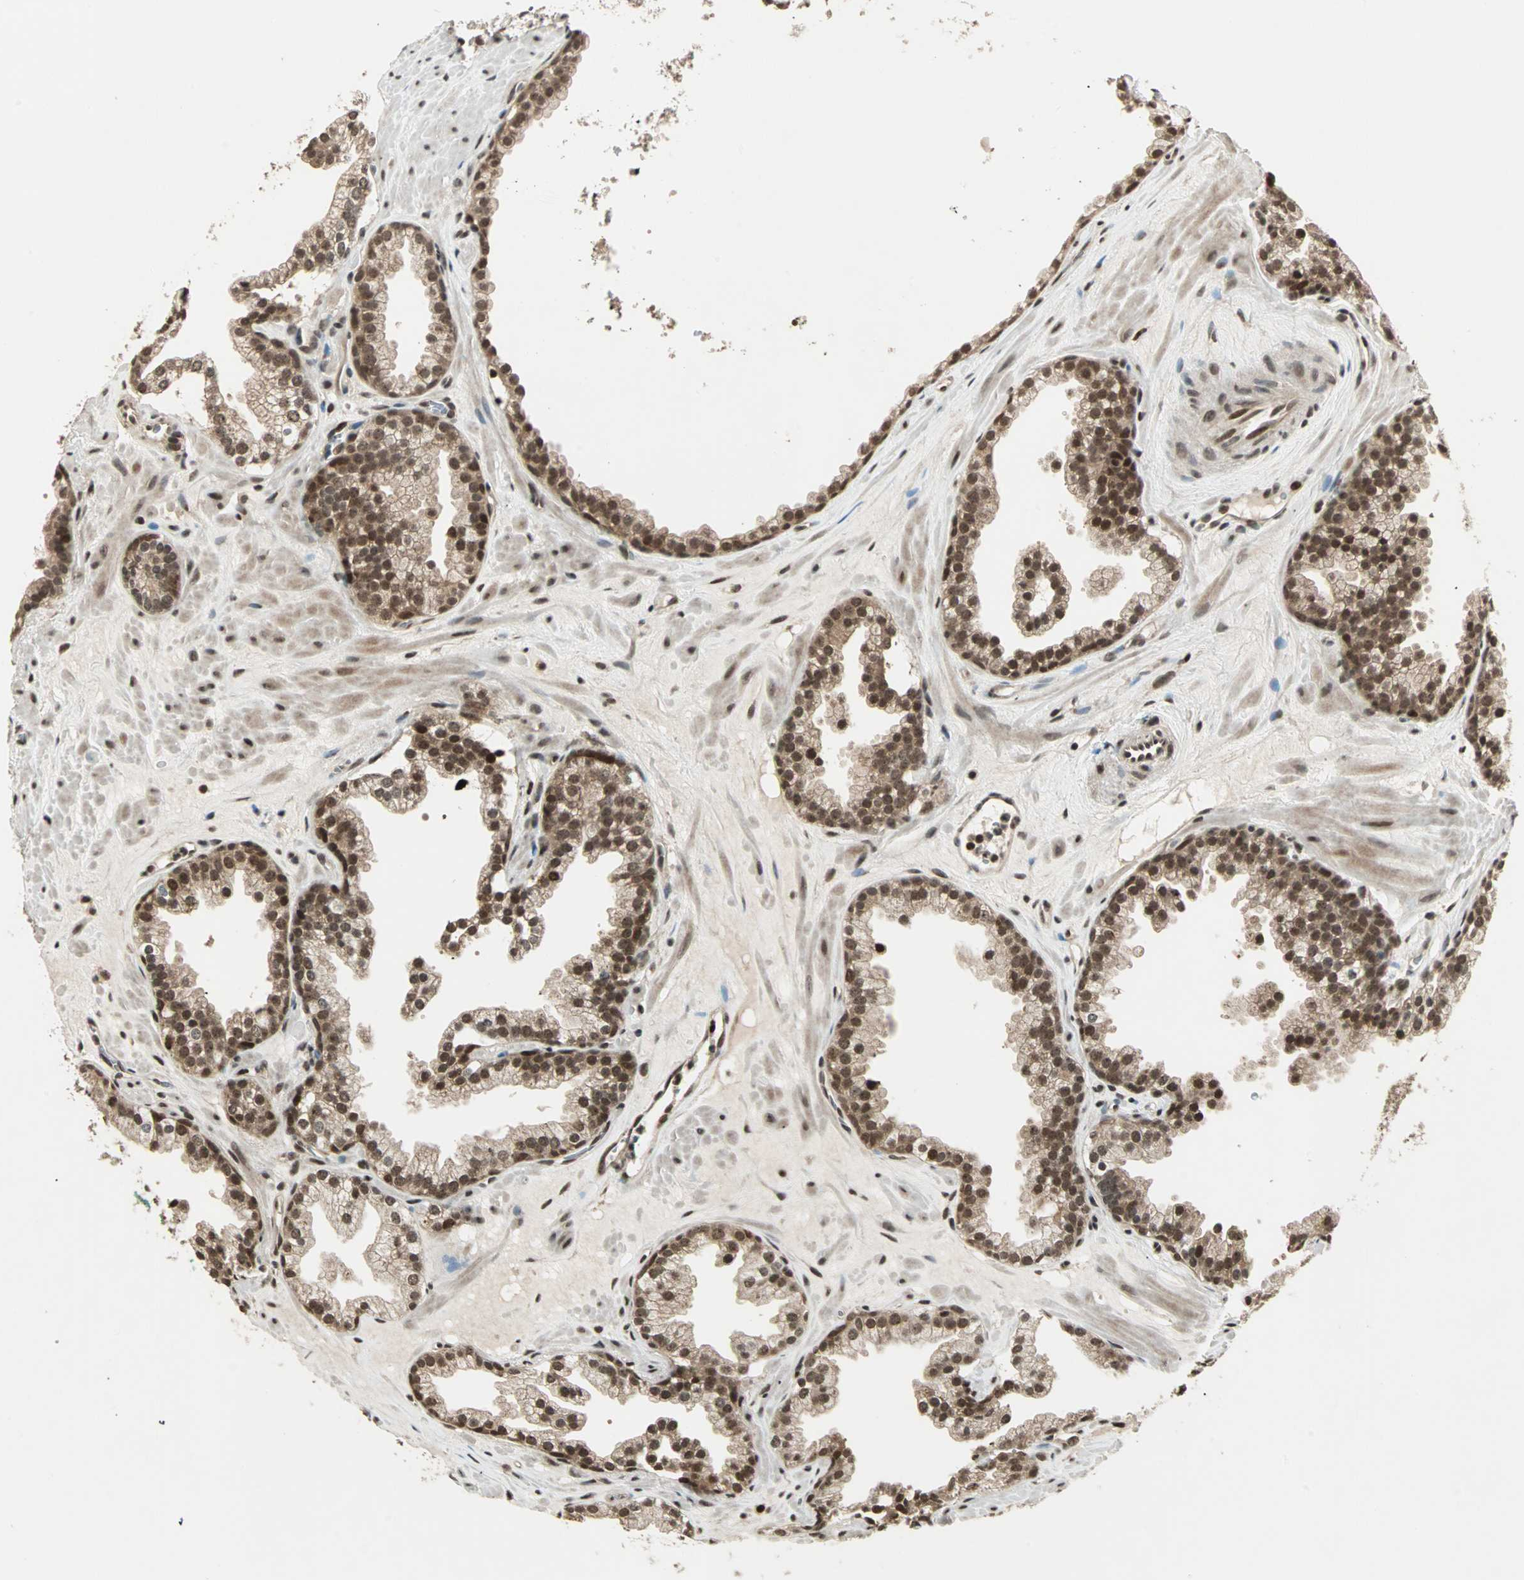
{"staining": {"intensity": "strong", "quantity": ">75%", "location": "cytoplasmic/membranous,nuclear"}, "tissue": "prostate cancer", "cell_type": "Tumor cells", "image_type": "cancer", "snomed": [{"axis": "morphology", "description": "Adenocarcinoma, Low grade"}, {"axis": "topography", "description": "Prostate"}], "caption": "Prostate cancer stained for a protein (brown) displays strong cytoplasmic/membranous and nuclear positive staining in about >75% of tumor cells.", "gene": "ZNF44", "patient": {"sex": "male", "age": 57}}